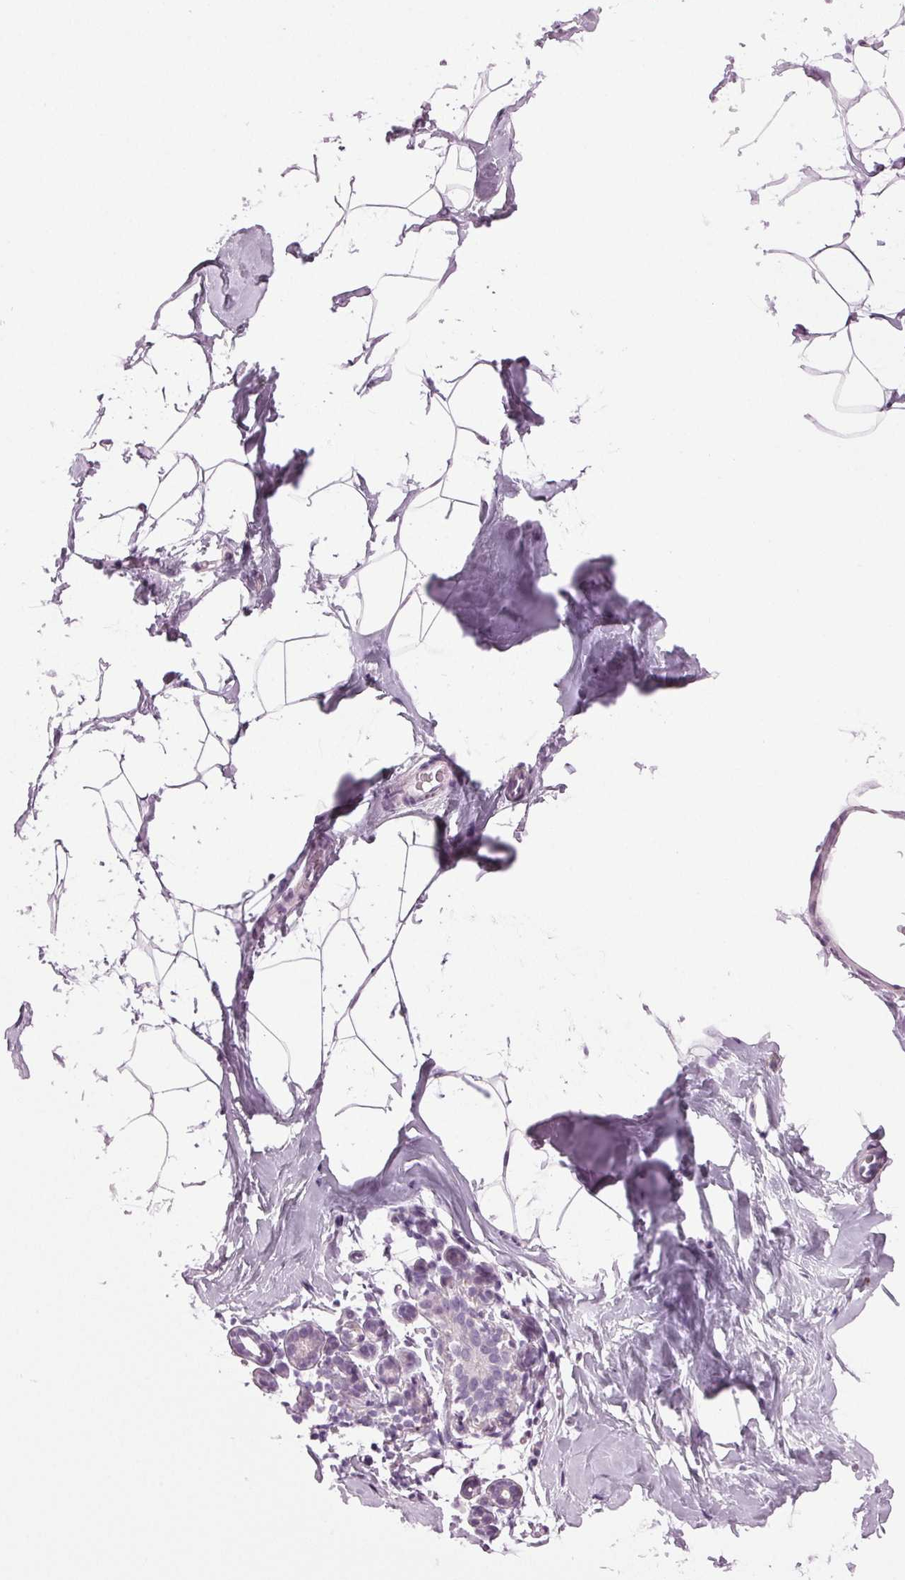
{"staining": {"intensity": "negative", "quantity": "none", "location": "none"}, "tissue": "breast", "cell_type": "Adipocytes", "image_type": "normal", "snomed": [{"axis": "morphology", "description": "Normal tissue, NOS"}, {"axis": "topography", "description": "Breast"}], "caption": "A histopathology image of breast stained for a protein reveals no brown staining in adipocytes. The staining is performed using DAB (3,3'-diaminobenzidine) brown chromogen with nuclei counter-stained in using hematoxylin.", "gene": "DNAH12", "patient": {"sex": "female", "age": 32}}